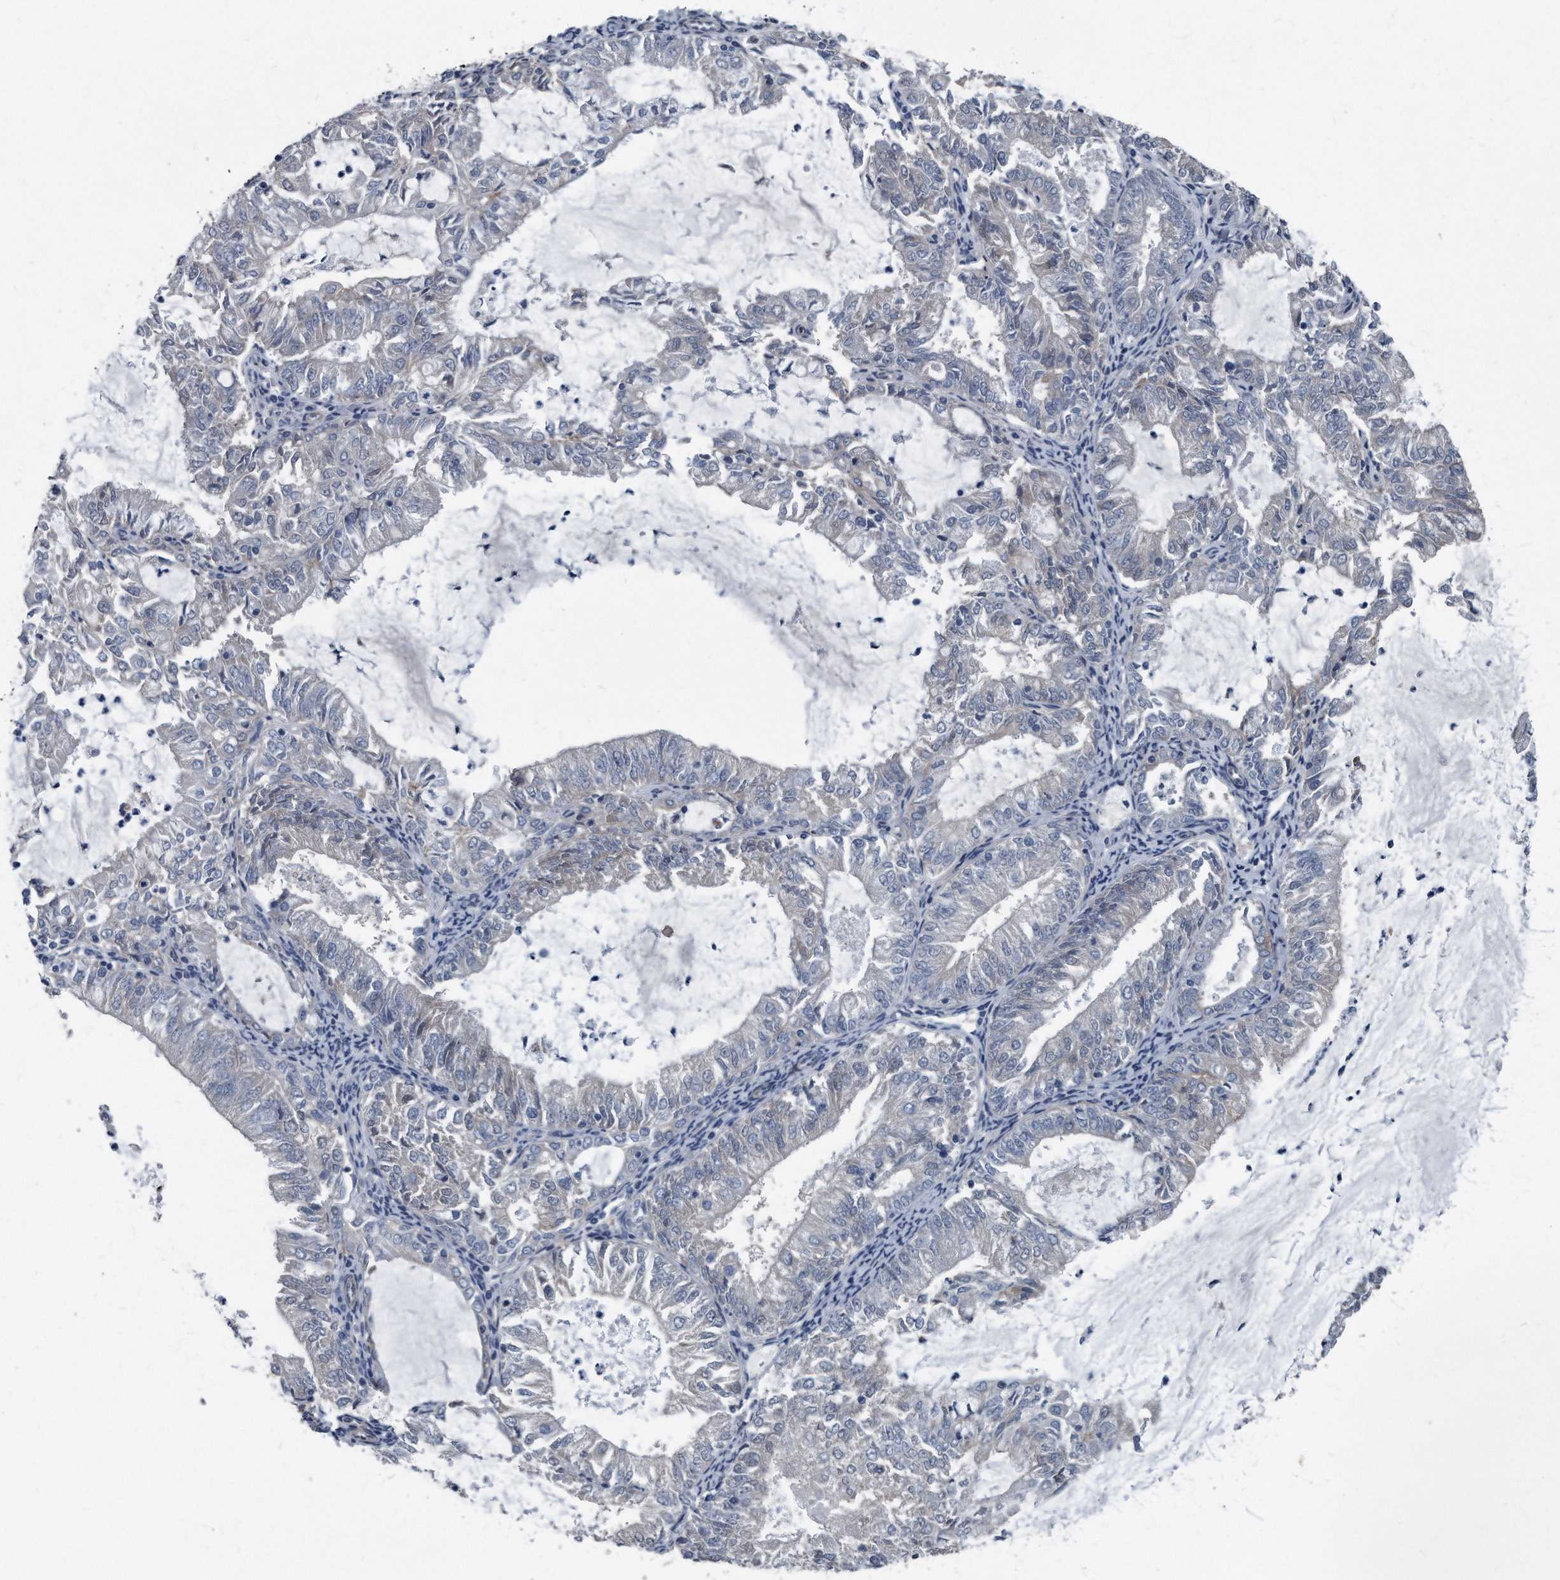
{"staining": {"intensity": "negative", "quantity": "none", "location": "none"}, "tissue": "endometrial cancer", "cell_type": "Tumor cells", "image_type": "cancer", "snomed": [{"axis": "morphology", "description": "Adenocarcinoma, NOS"}, {"axis": "topography", "description": "Endometrium"}], "caption": "An IHC histopathology image of endometrial cancer (adenocarcinoma) is shown. There is no staining in tumor cells of endometrial cancer (adenocarcinoma). Nuclei are stained in blue.", "gene": "PLEC", "patient": {"sex": "female", "age": 57}}